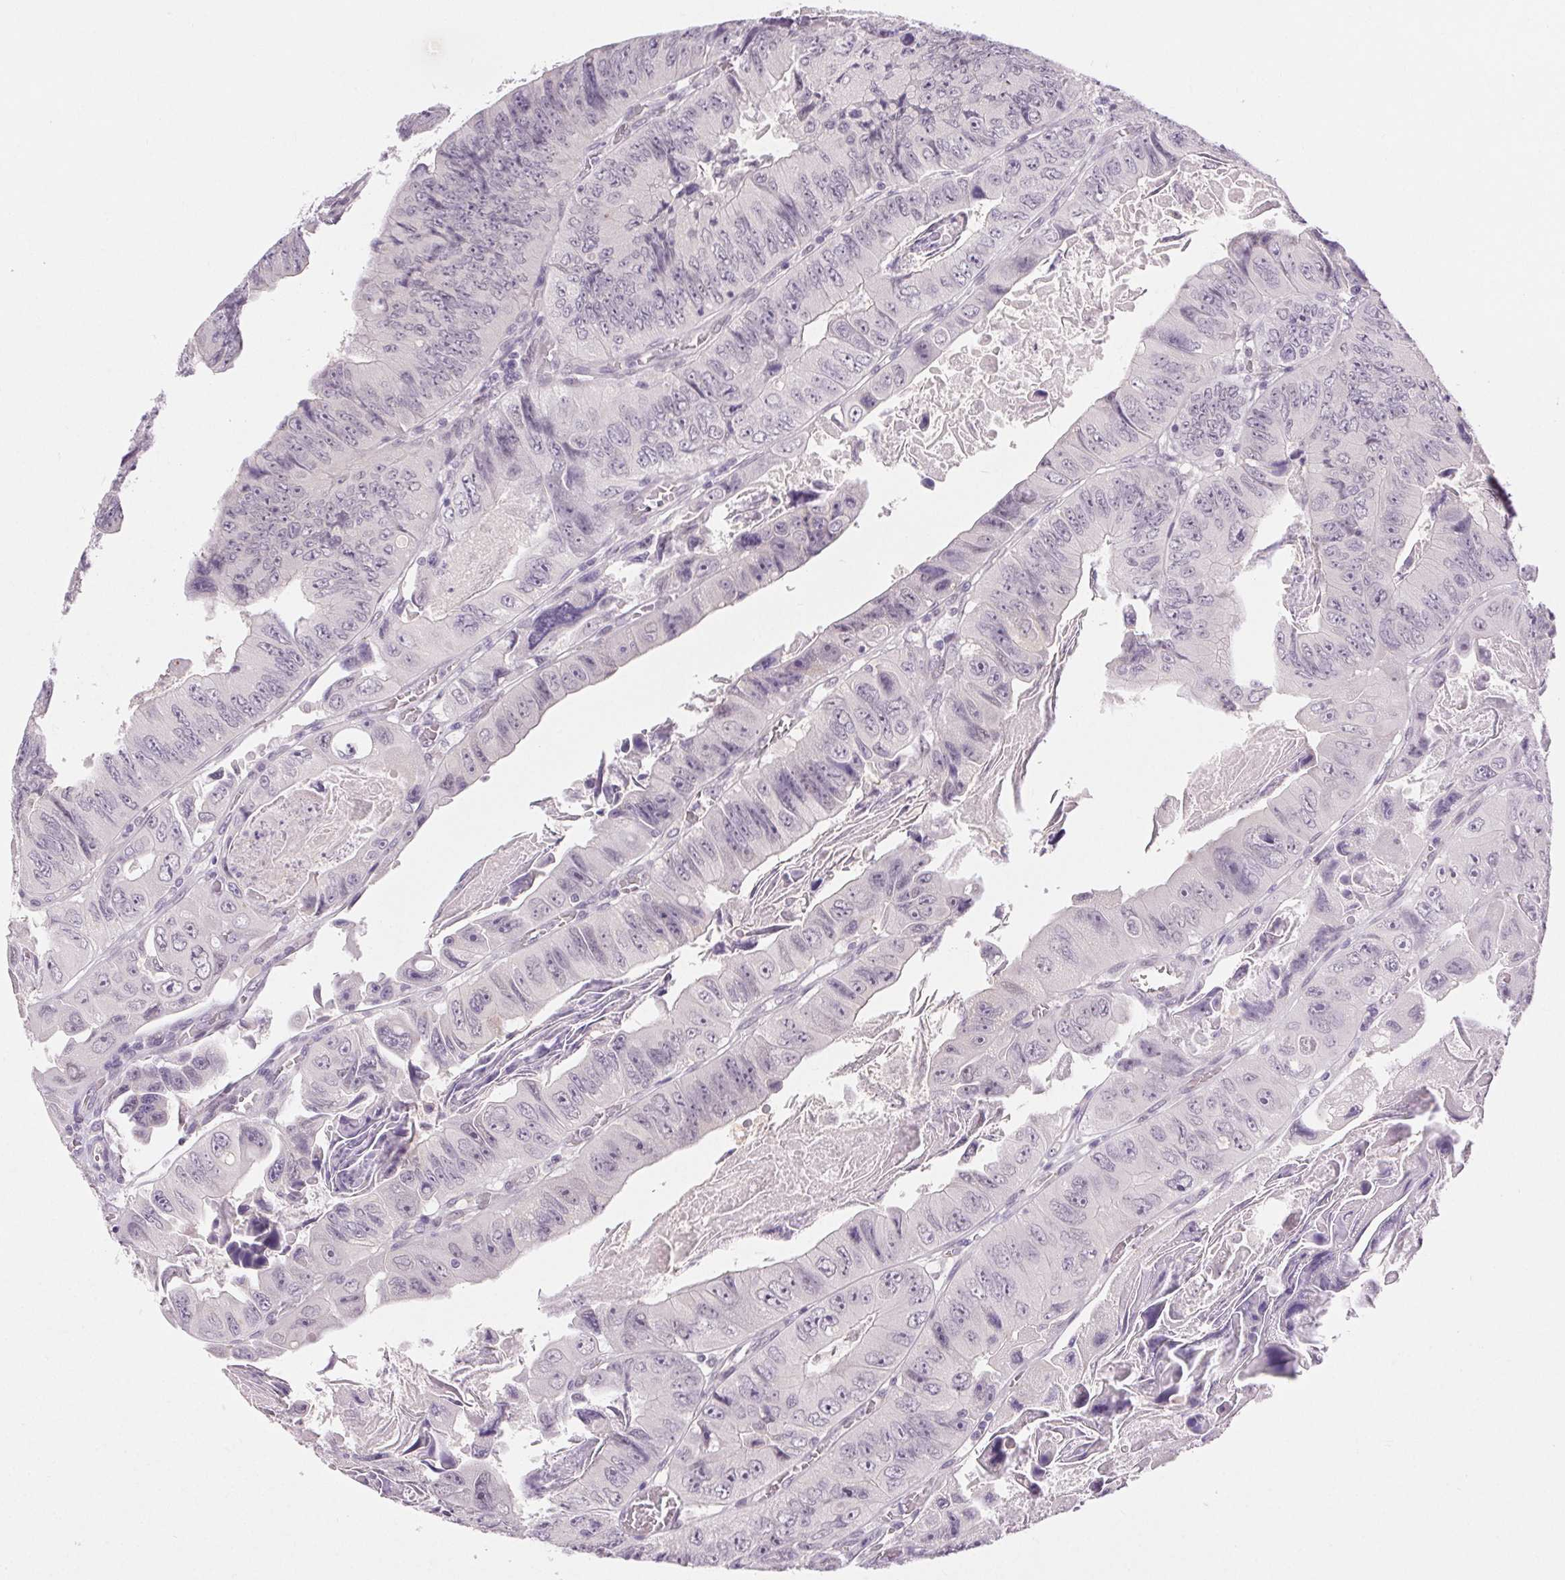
{"staining": {"intensity": "negative", "quantity": "none", "location": "none"}, "tissue": "colorectal cancer", "cell_type": "Tumor cells", "image_type": "cancer", "snomed": [{"axis": "morphology", "description": "Adenocarcinoma, NOS"}, {"axis": "topography", "description": "Colon"}], "caption": "Immunohistochemistry (IHC) micrograph of colorectal cancer (adenocarcinoma) stained for a protein (brown), which exhibits no positivity in tumor cells. (DAB (3,3'-diaminobenzidine) immunohistochemistry (IHC) with hematoxylin counter stain).", "gene": "FAM168A", "patient": {"sex": "female", "age": 84}}